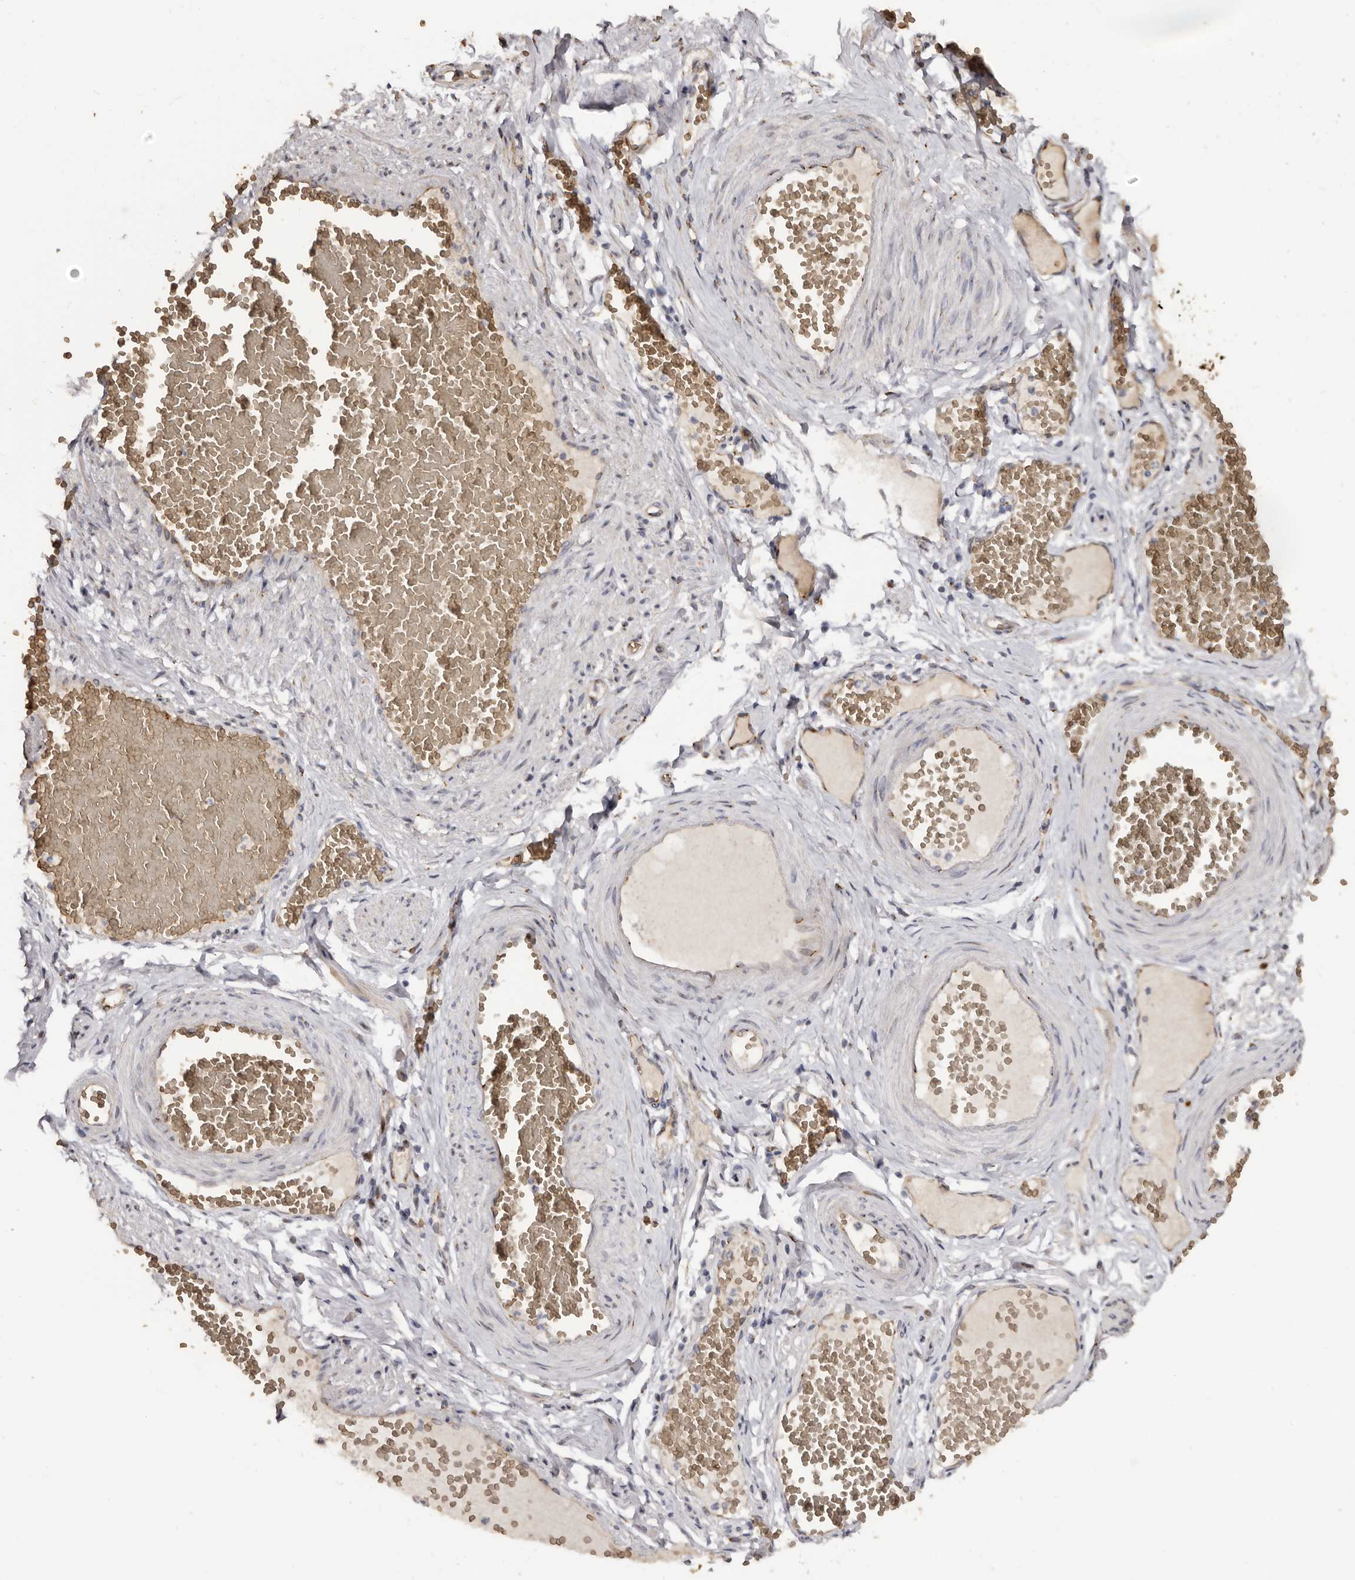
{"staining": {"intensity": "moderate", "quantity": ">75%", "location": "cytoplasmic/membranous"}, "tissue": "adipose tissue", "cell_type": "Adipocytes", "image_type": "normal", "snomed": [{"axis": "morphology", "description": "Normal tissue, NOS"}, {"axis": "topography", "description": "Smooth muscle"}, {"axis": "topography", "description": "Peripheral nerve tissue"}], "caption": "IHC (DAB) staining of unremarkable human adipose tissue displays moderate cytoplasmic/membranous protein expression in about >75% of adipocytes. (Brightfield microscopy of DAB IHC at high magnification).", "gene": "ENTREP1", "patient": {"sex": "female", "age": 39}}